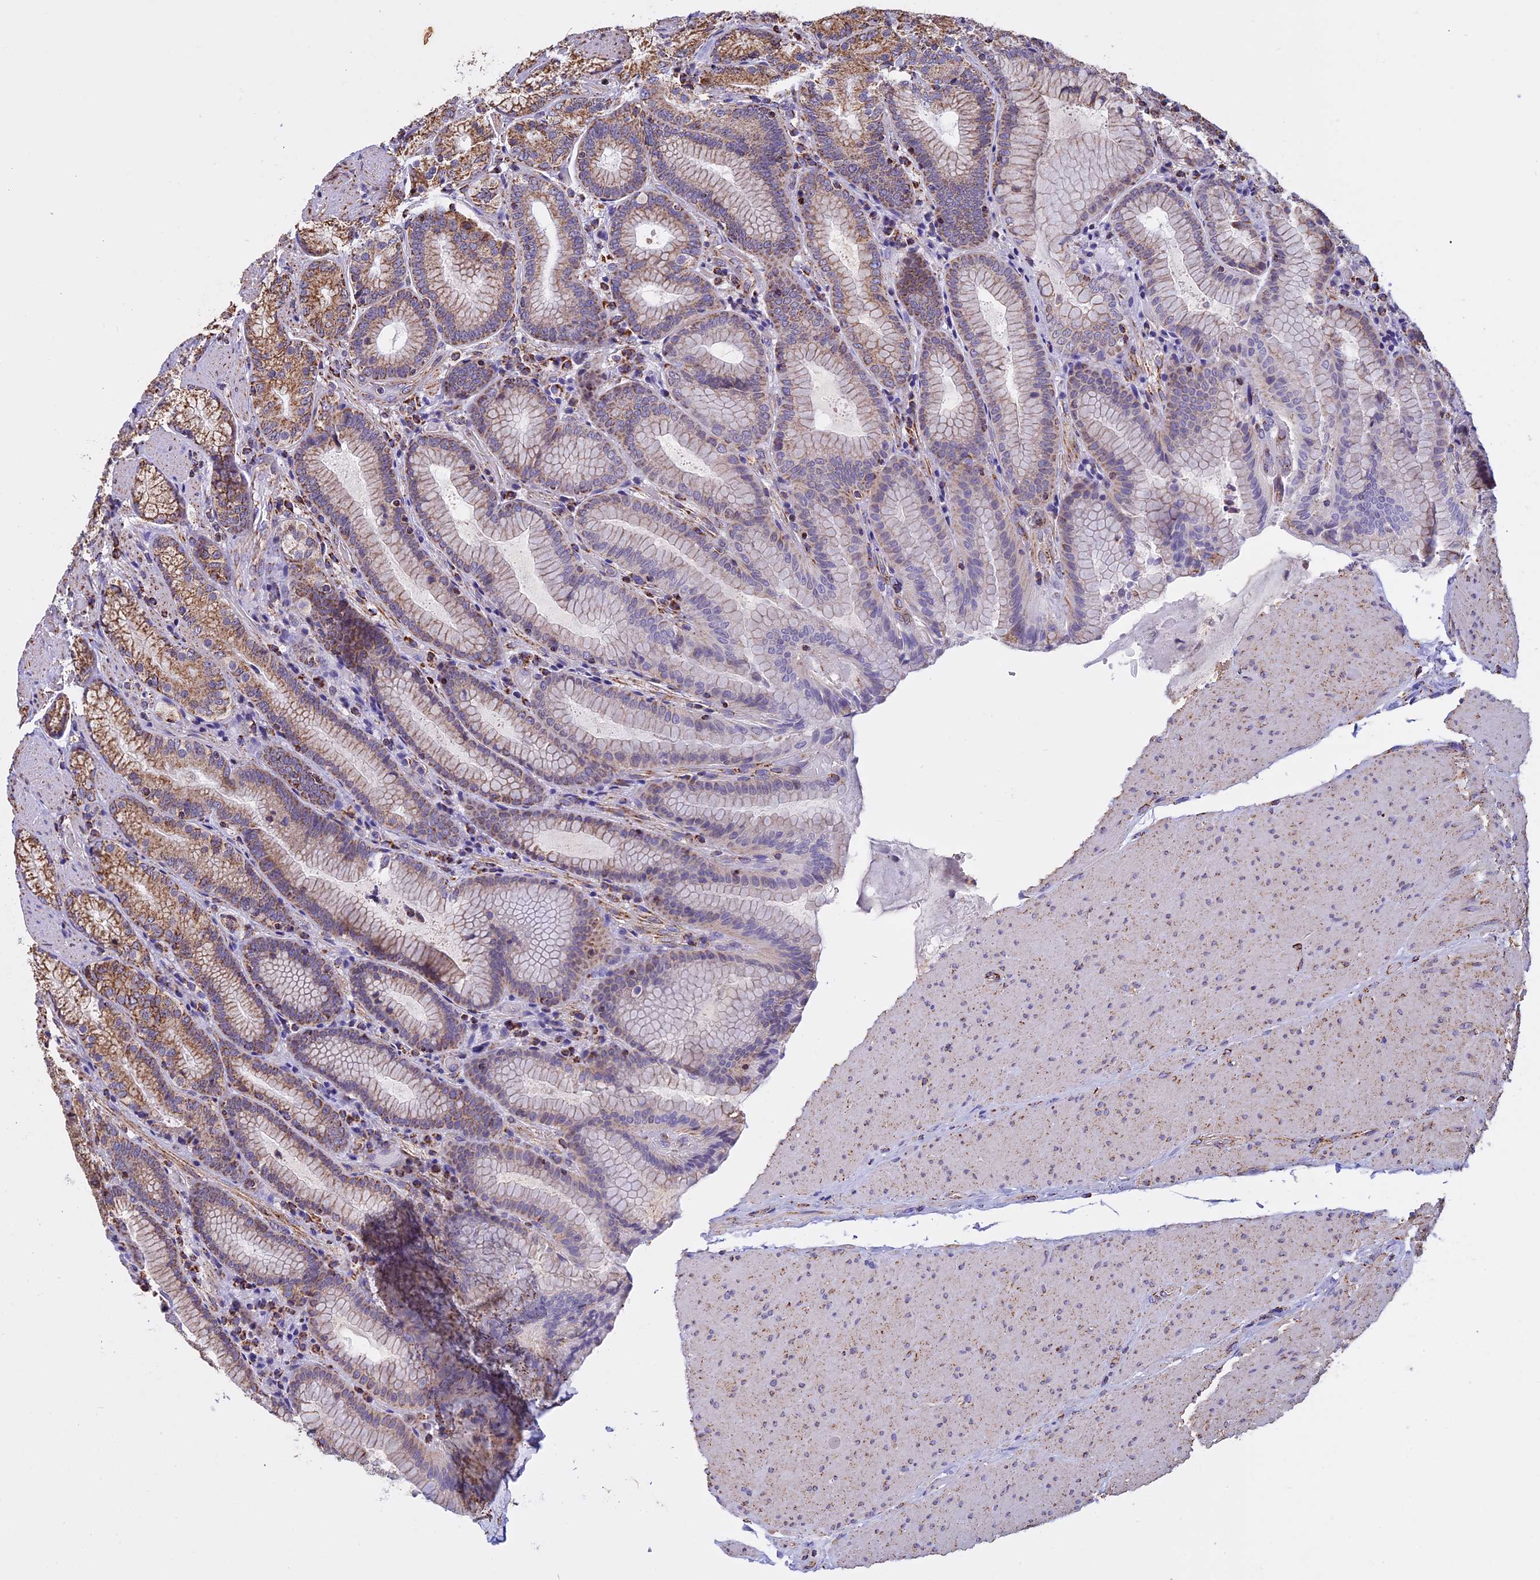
{"staining": {"intensity": "moderate", "quantity": ">75%", "location": "cytoplasmic/membranous"}, "tissue": "stomach", "cell_type": "Glandular cells", "image_type": "normal", "snomed": [{"axis": "morphology", "description": "Normal tissue, NOS"}, {"axis": "topography", "description": "Stomach, upper"}, {"axis": "topography", "description": "Stomach, lower"}], "caption": "The image displays immunohistochemical staining of benign stomach. There is moderate cytoplasmic/membranous expression is seen in approximately >75% of glandular cells.", "gene": "KCNG1", "patient": {"sex": "female", "age": 76}}